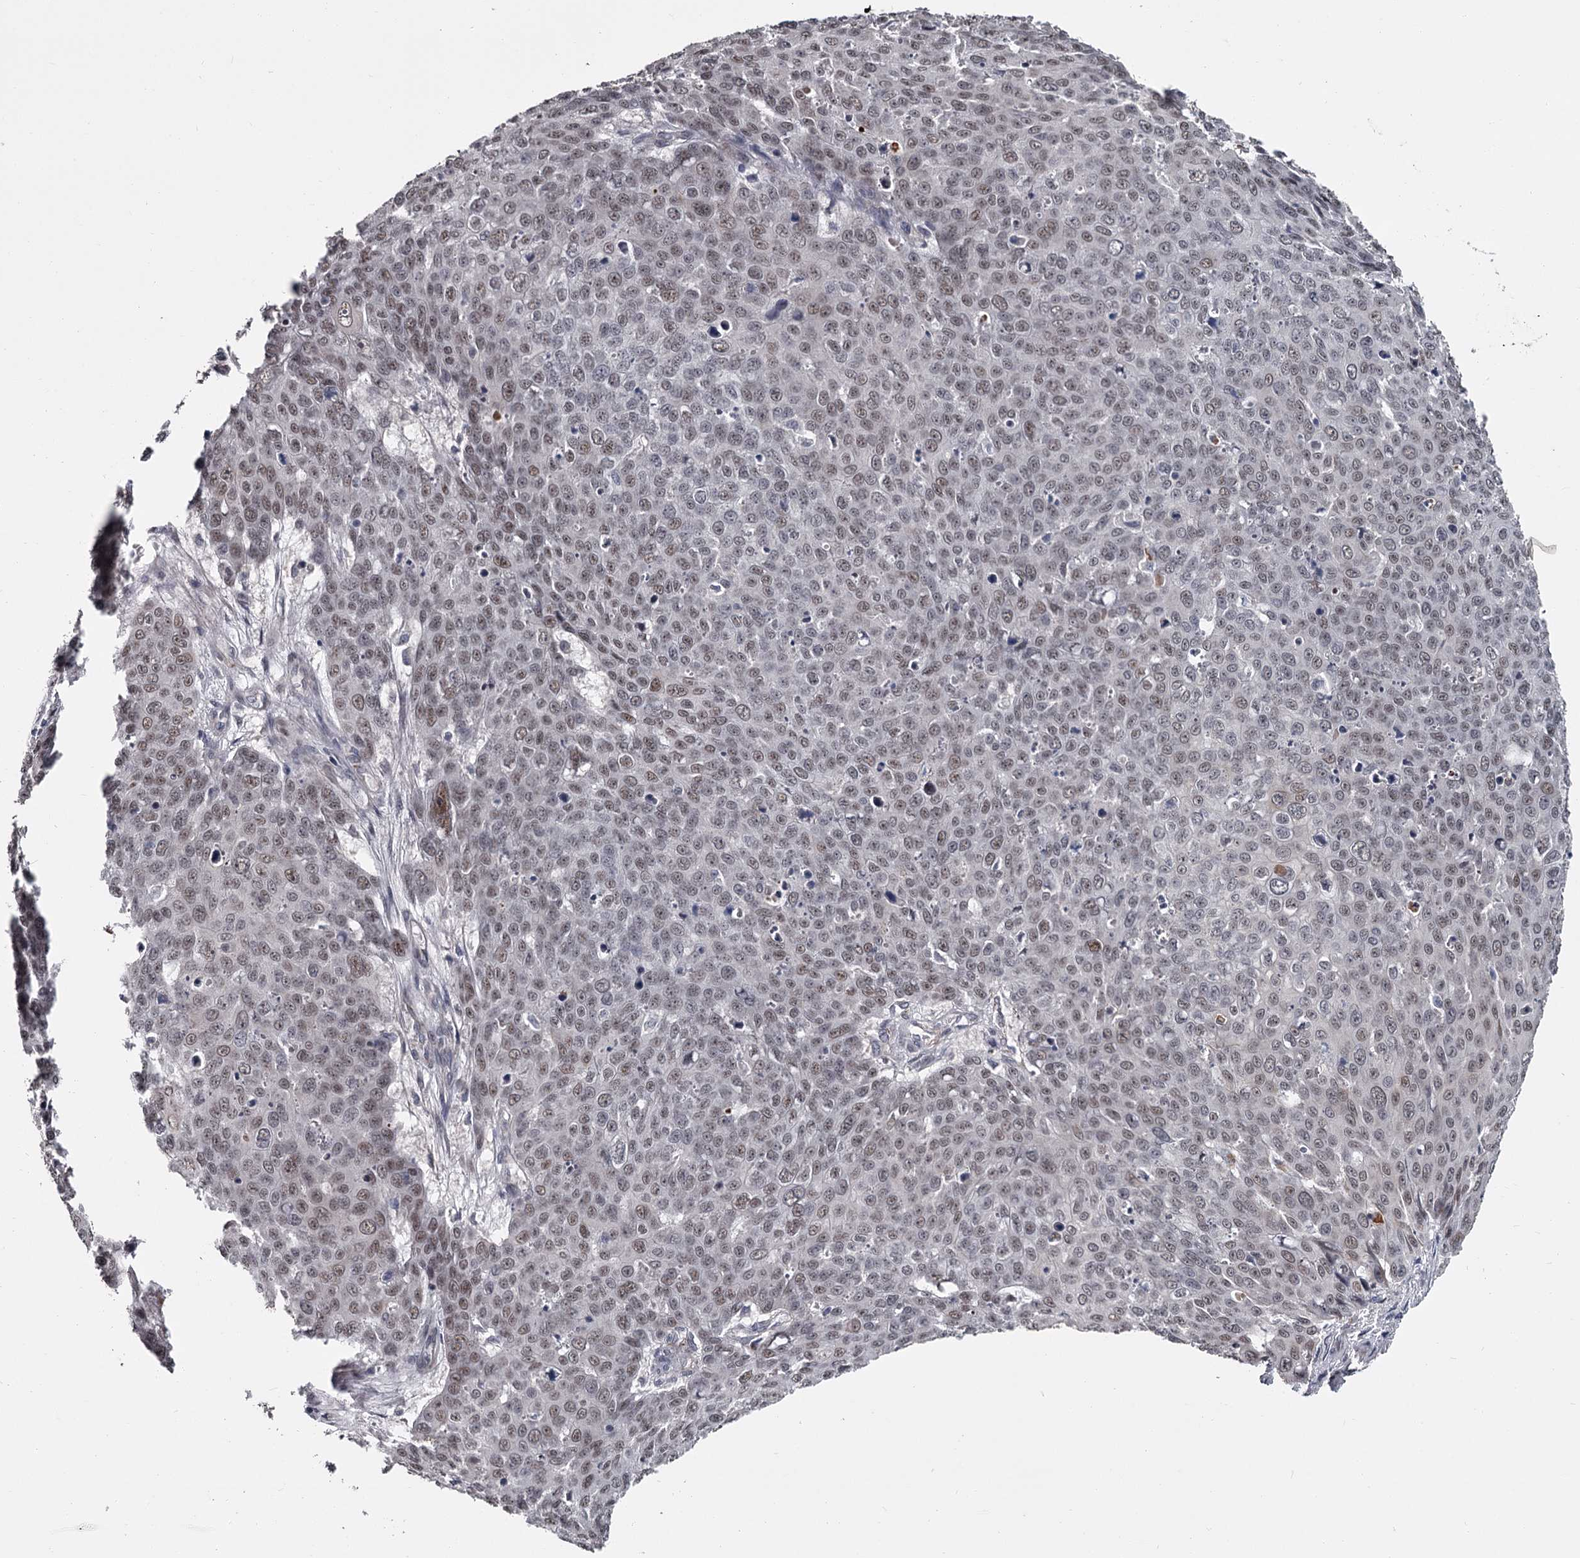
{"staining": {"intensity": "weak", "quantity": ">75%", "location": "nuclear"}, "tissue": "skin cancer", "cell_type": "Tumor cells", "image_type": "cancer", "snomed": [{"axis": "morphology", "description": "Squamous cell carcinoma, NOS"}, {"axis": "topography", "description": "Skin"}], "caption": "Immunohistochemistry (IHC) histopathology image of skin cancer stained for a protein (brown), which shows low levels of weak nuclear staining in approximately >75% of tumor cells.", "gene": "PRPF40B", "patient": {"sex": "male", "age": 71}}